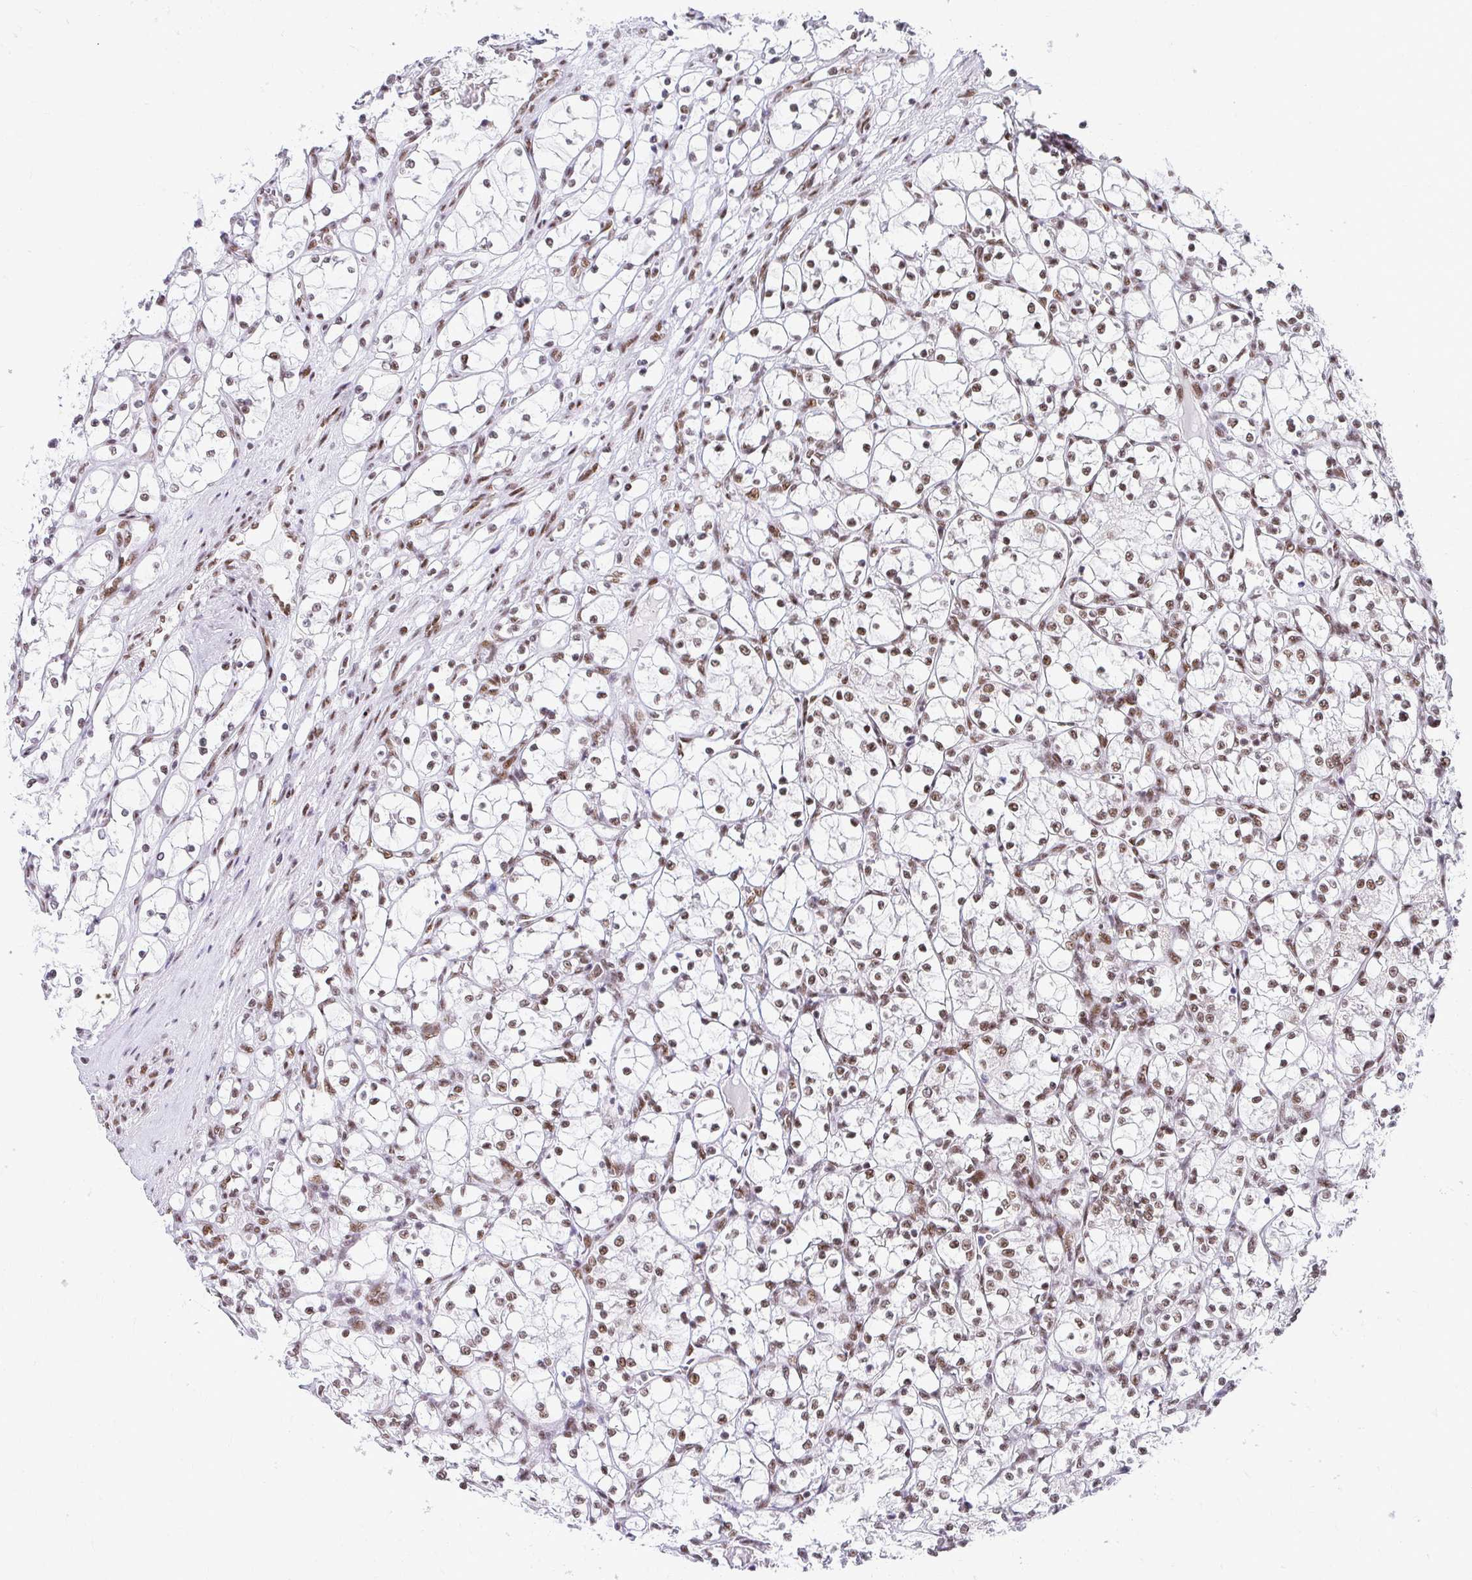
{"staining": {"intensity": "moderate", "quantity": ">75%", "location": "nuclear"}, "tissue": "renal cancer", "cell_type": "Tumor cells", "image_type": "cancer", "snomed": [{"axis": "morphology", "description": "Adenocarcinoma, NOS"}, {"axis": "topography", "description": "Kidney"}], "caption": "Immunohistochemical staining of adenocarcinoma (renal) exhibits medium levels of moderate nuclear protein positivity in about >75% of tumor cells. The staining was performed using DAB (3,3'-diaminobenzidine), with brown indicating positive protein expression. Nuclei are stained blue with hematoxylin.", "gene": "CREBBP", "patient": {"sex": "female", "age": 69}}